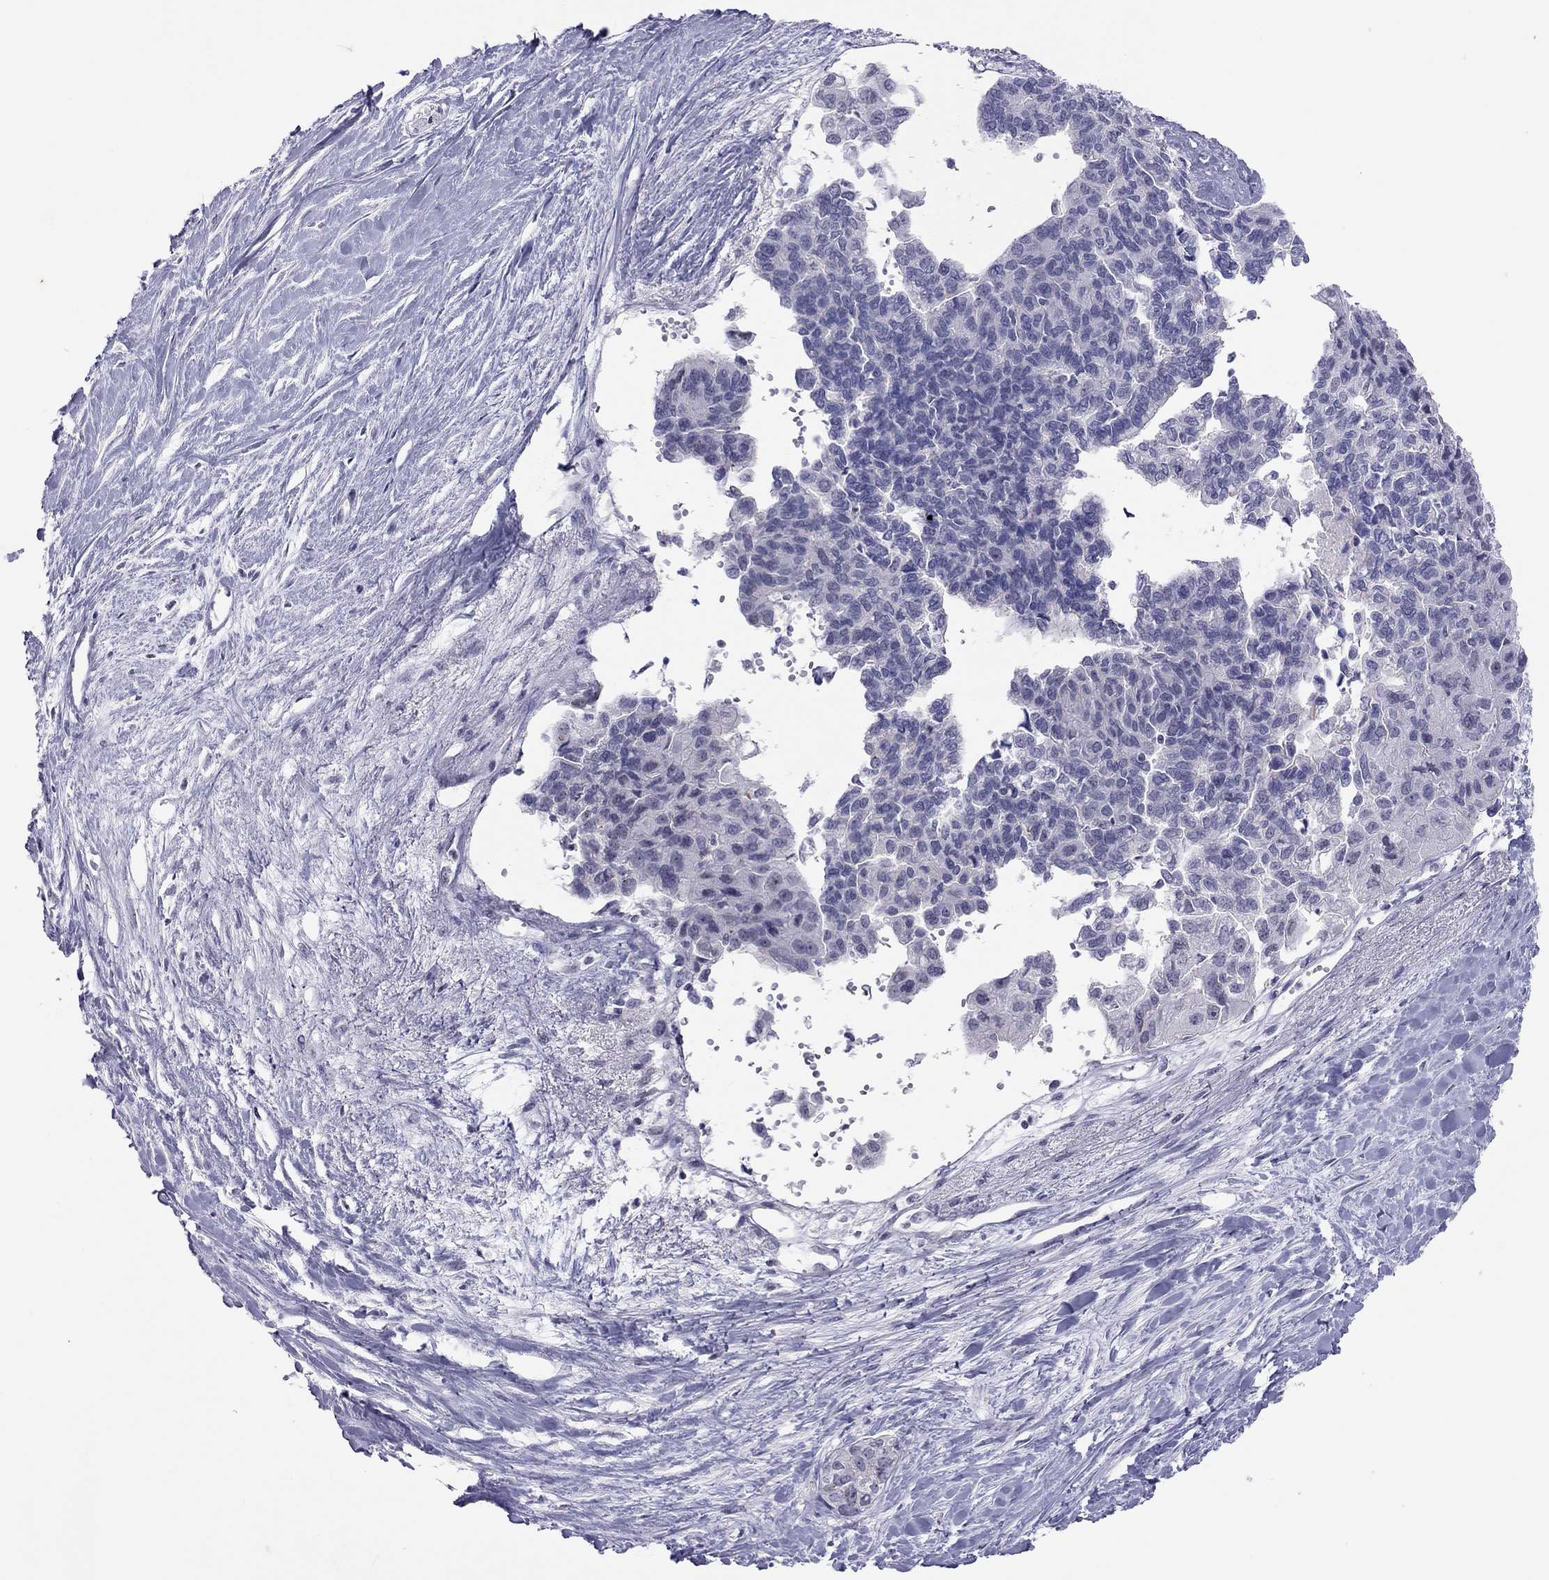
{"staining": {"intensity": "negative", "quantity": "none", "location": "none"}, "tissue": "pancreatic cancer", "cell_type": "Tumor cells", "image_type": "cancer", "snomed": [{"axis": "morphology", "description": "Adenocarcinoma, NOS"}, {"axis": "topography", "description": "Pancreas"}], "caption": "Image shows no significant protein expression in tumor cells of pancreatic cancer.", "gene": "JHY", "patient": {"sex": "female", "age": 50}}